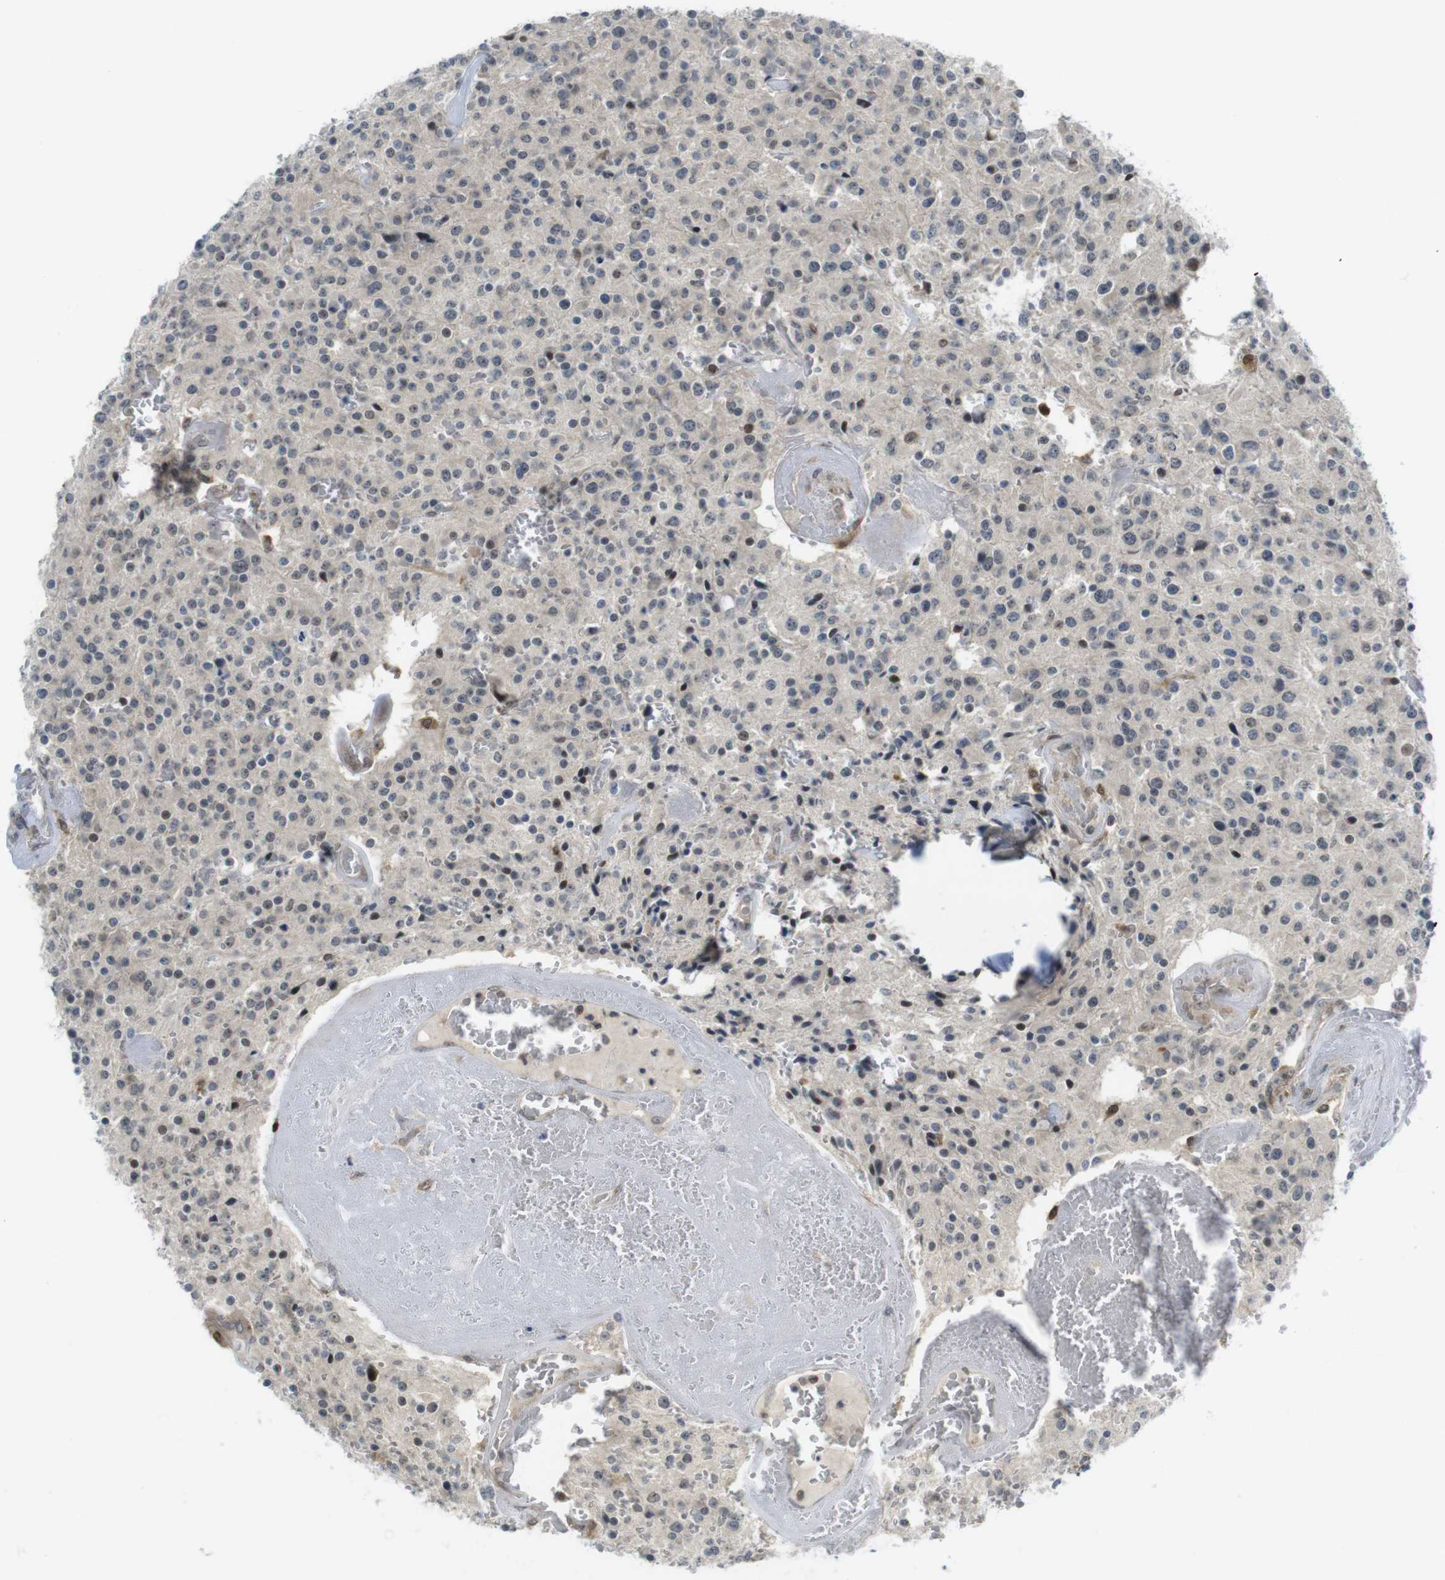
{"staining": {"intensity": "weak", "quantity": ">75%", "location": "cytoplasmic/membranous"}, "tissue": "glioma", "cell_type": "Tumor cells", "image_type": "cancer", "snomed": [{"axis": "morphology", "description": "Glioma, malignant, Low grade"}, {"axis": "topography", "description": "Brain"}], "caption": "Malignant low-grade glioma stained with a brown dye shows weak cytoplasmic/membranous positive positivity in approximately >75% of tumor cells.", "gene": "RCC1", "patient": {"sex": "male", "age": 58}}